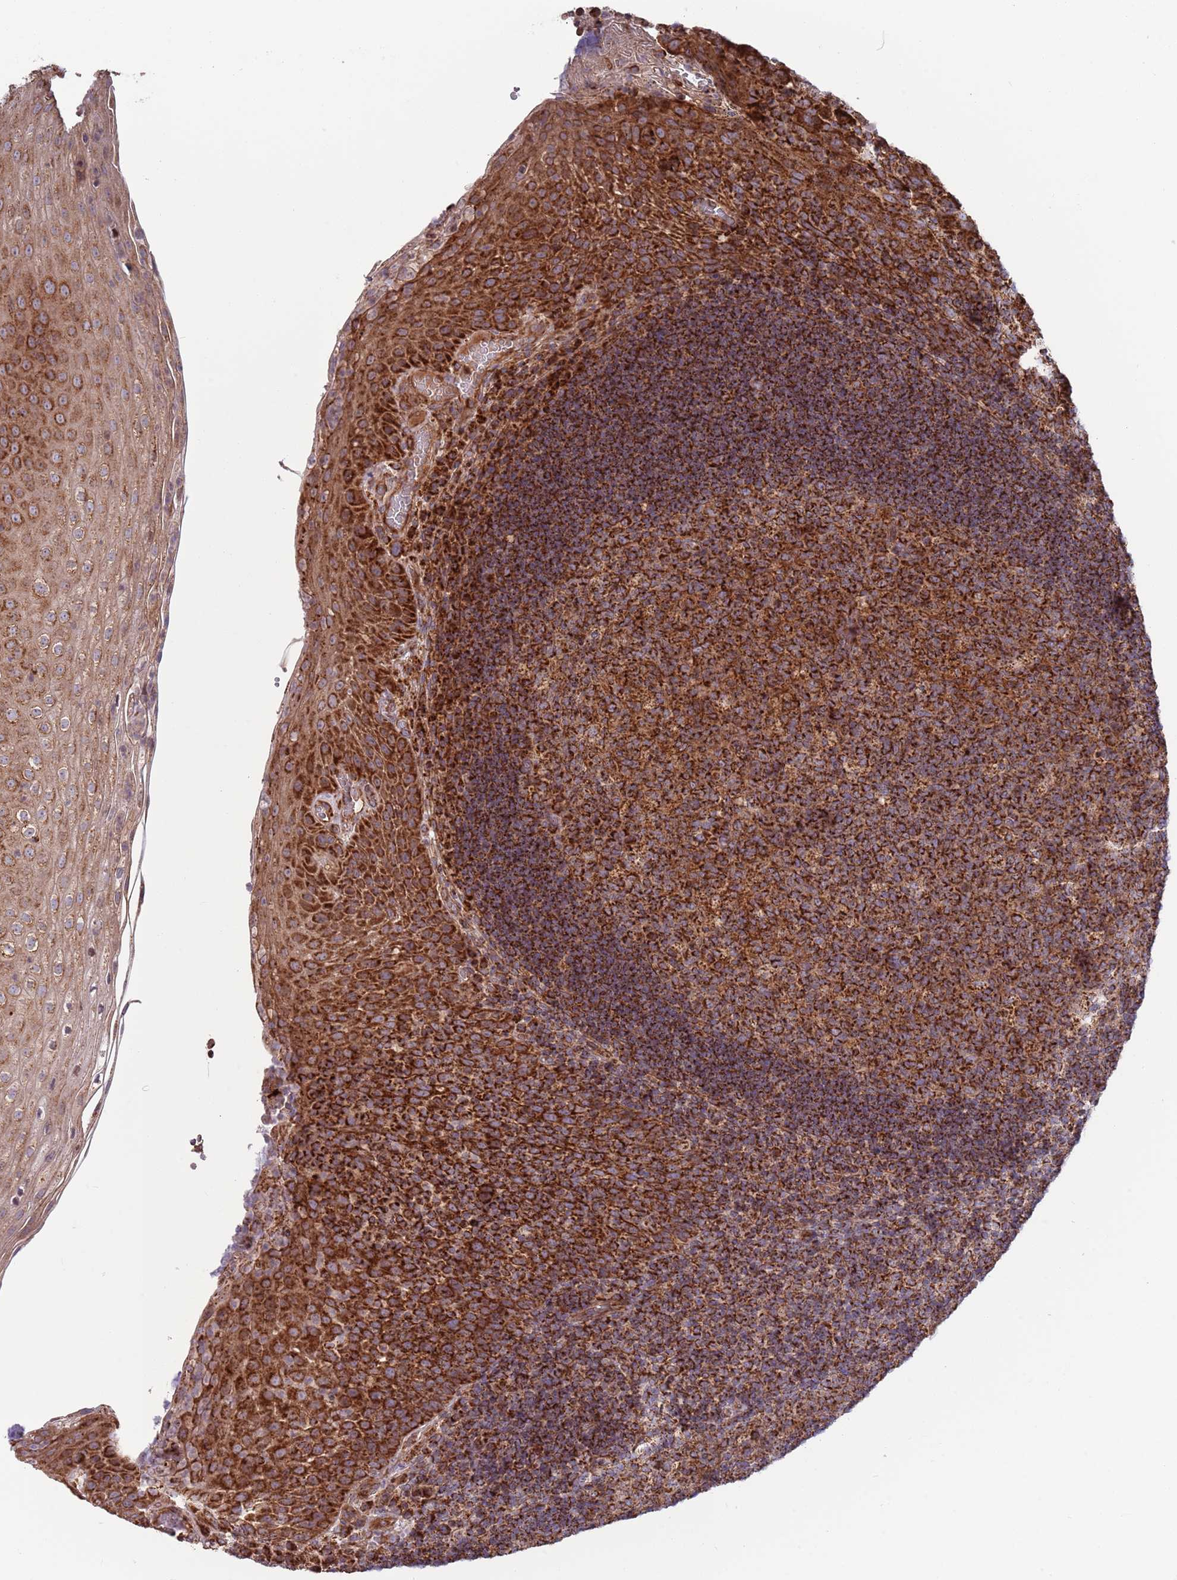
{"staining": {"intensity": "strong", "quantity": ">75%", "location": "cytoplasmic/membranous"}, "tissue": "tonsil", "cell_type": "Germinal center cells", "image_type": "normal", "snomed": [{"axis": "morphology", "description": "Normal tissue, NOS"}, {"axis": "topography", "description": "Tonsil"}], "caption": "Strong cytoplasmic/membranous protein positivity is appreciated in about >75% of germinal center cells in tonsil. (Stains: DAB (3,3'-diaminobenzidine) in brown, nuclei in blue, Microscopy: brightfield microscopy at high magnification).", "gene": "ATP5PD", "patient": {"sex": "male", "age": 17}}